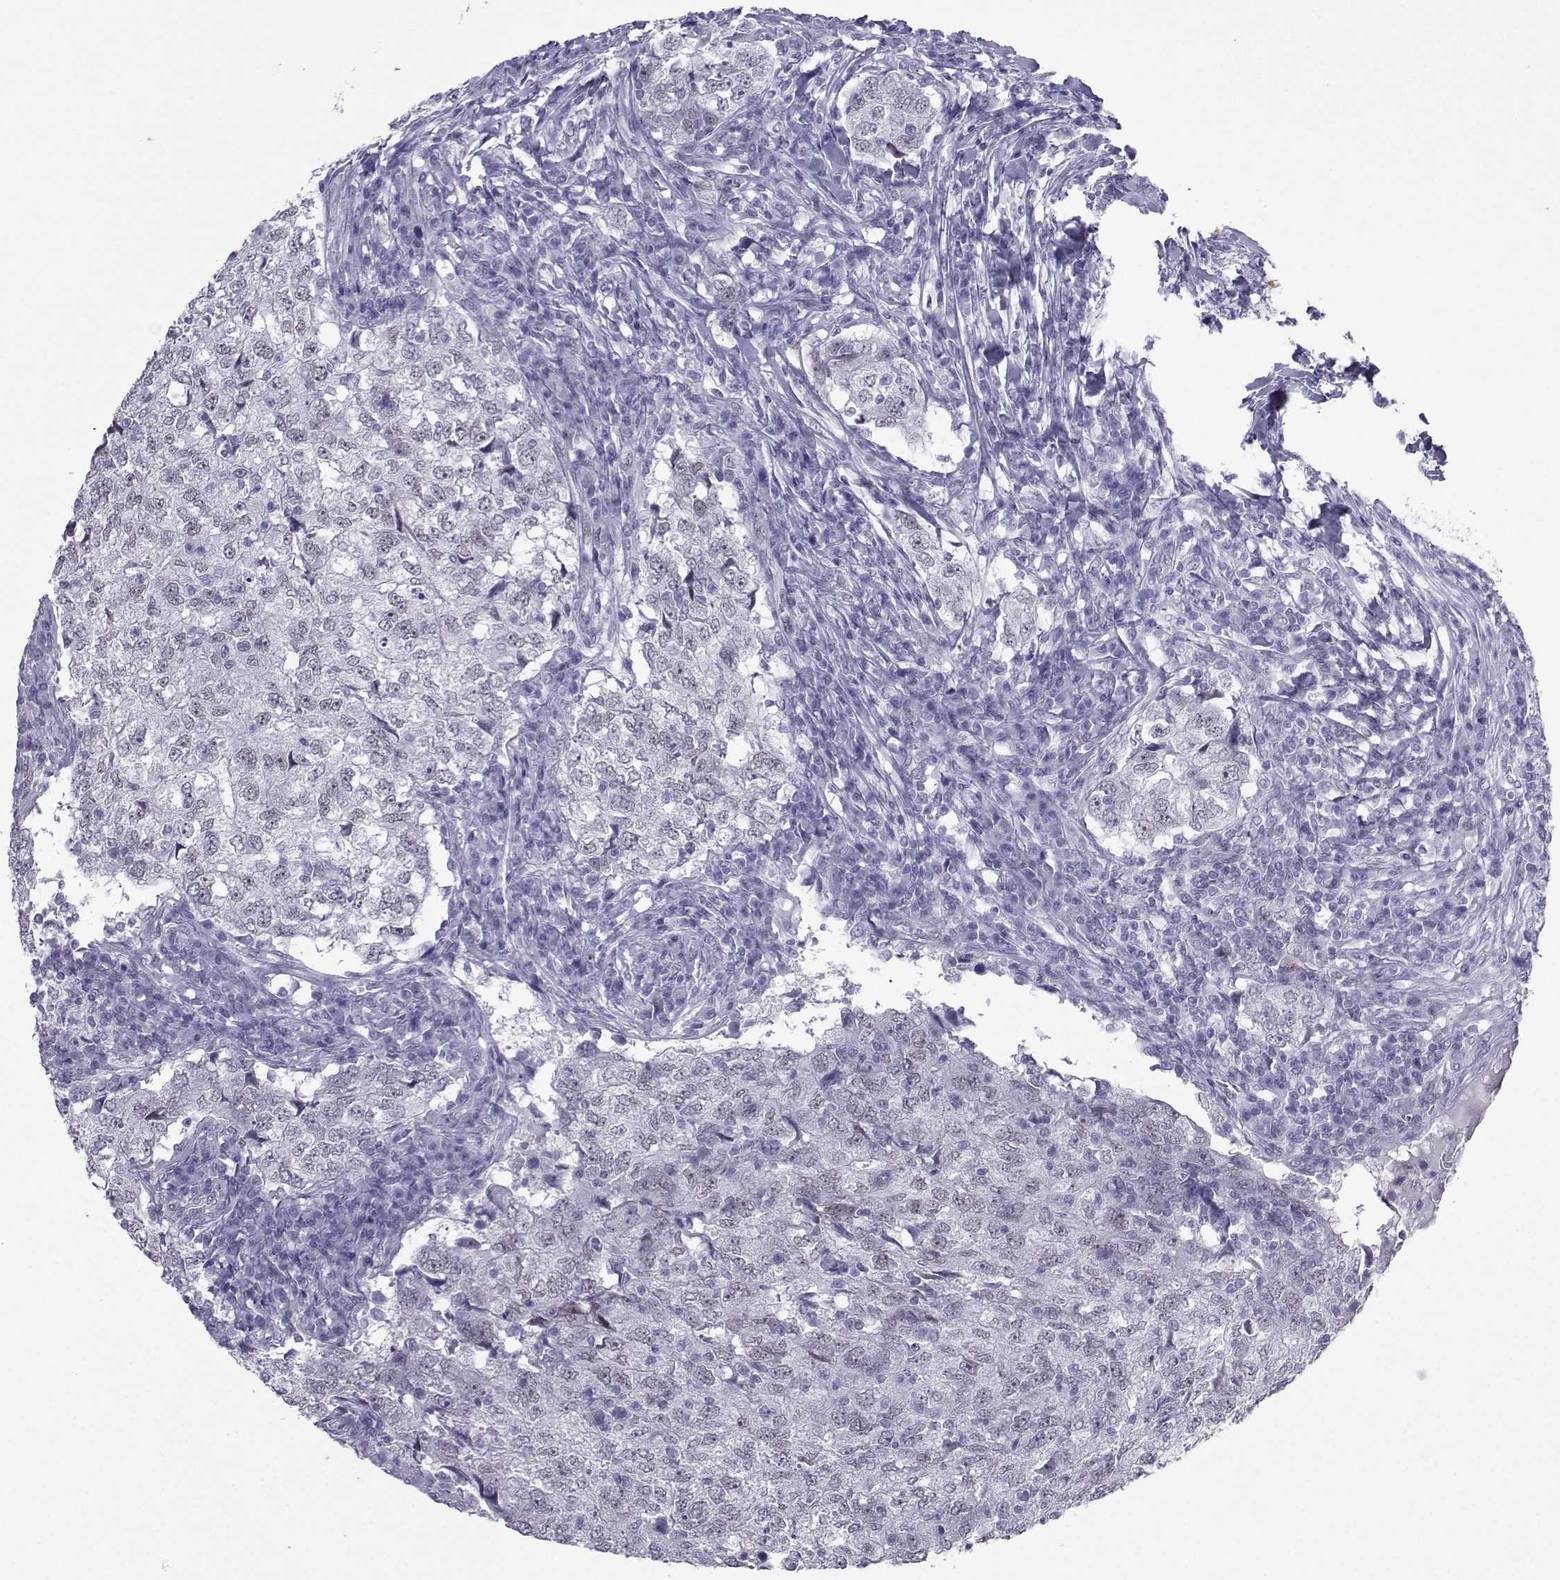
{"staining": {"intensity": "negative", "quantity": "none", "location": "none"}, "tissue": "breast cancer", "cell_type": "Tumor cells", "image_type": "cancer", "snomed": [{"axis": "morphology", "description": "Duct carcinoma"}, {"axis": "topography", "description": "Breast"}], "caption": "Immunohistochemistry (IHC) histopathology image of neoplastic tissue: infiltrating ductal carcinoma (breast) stained with DAB (3,3'-diaminobenzidine) demonstrates no significant protein positivity in tumor cells.", "gene": "LORICRIN", "patient": {"sex": "female", "age": 30}}